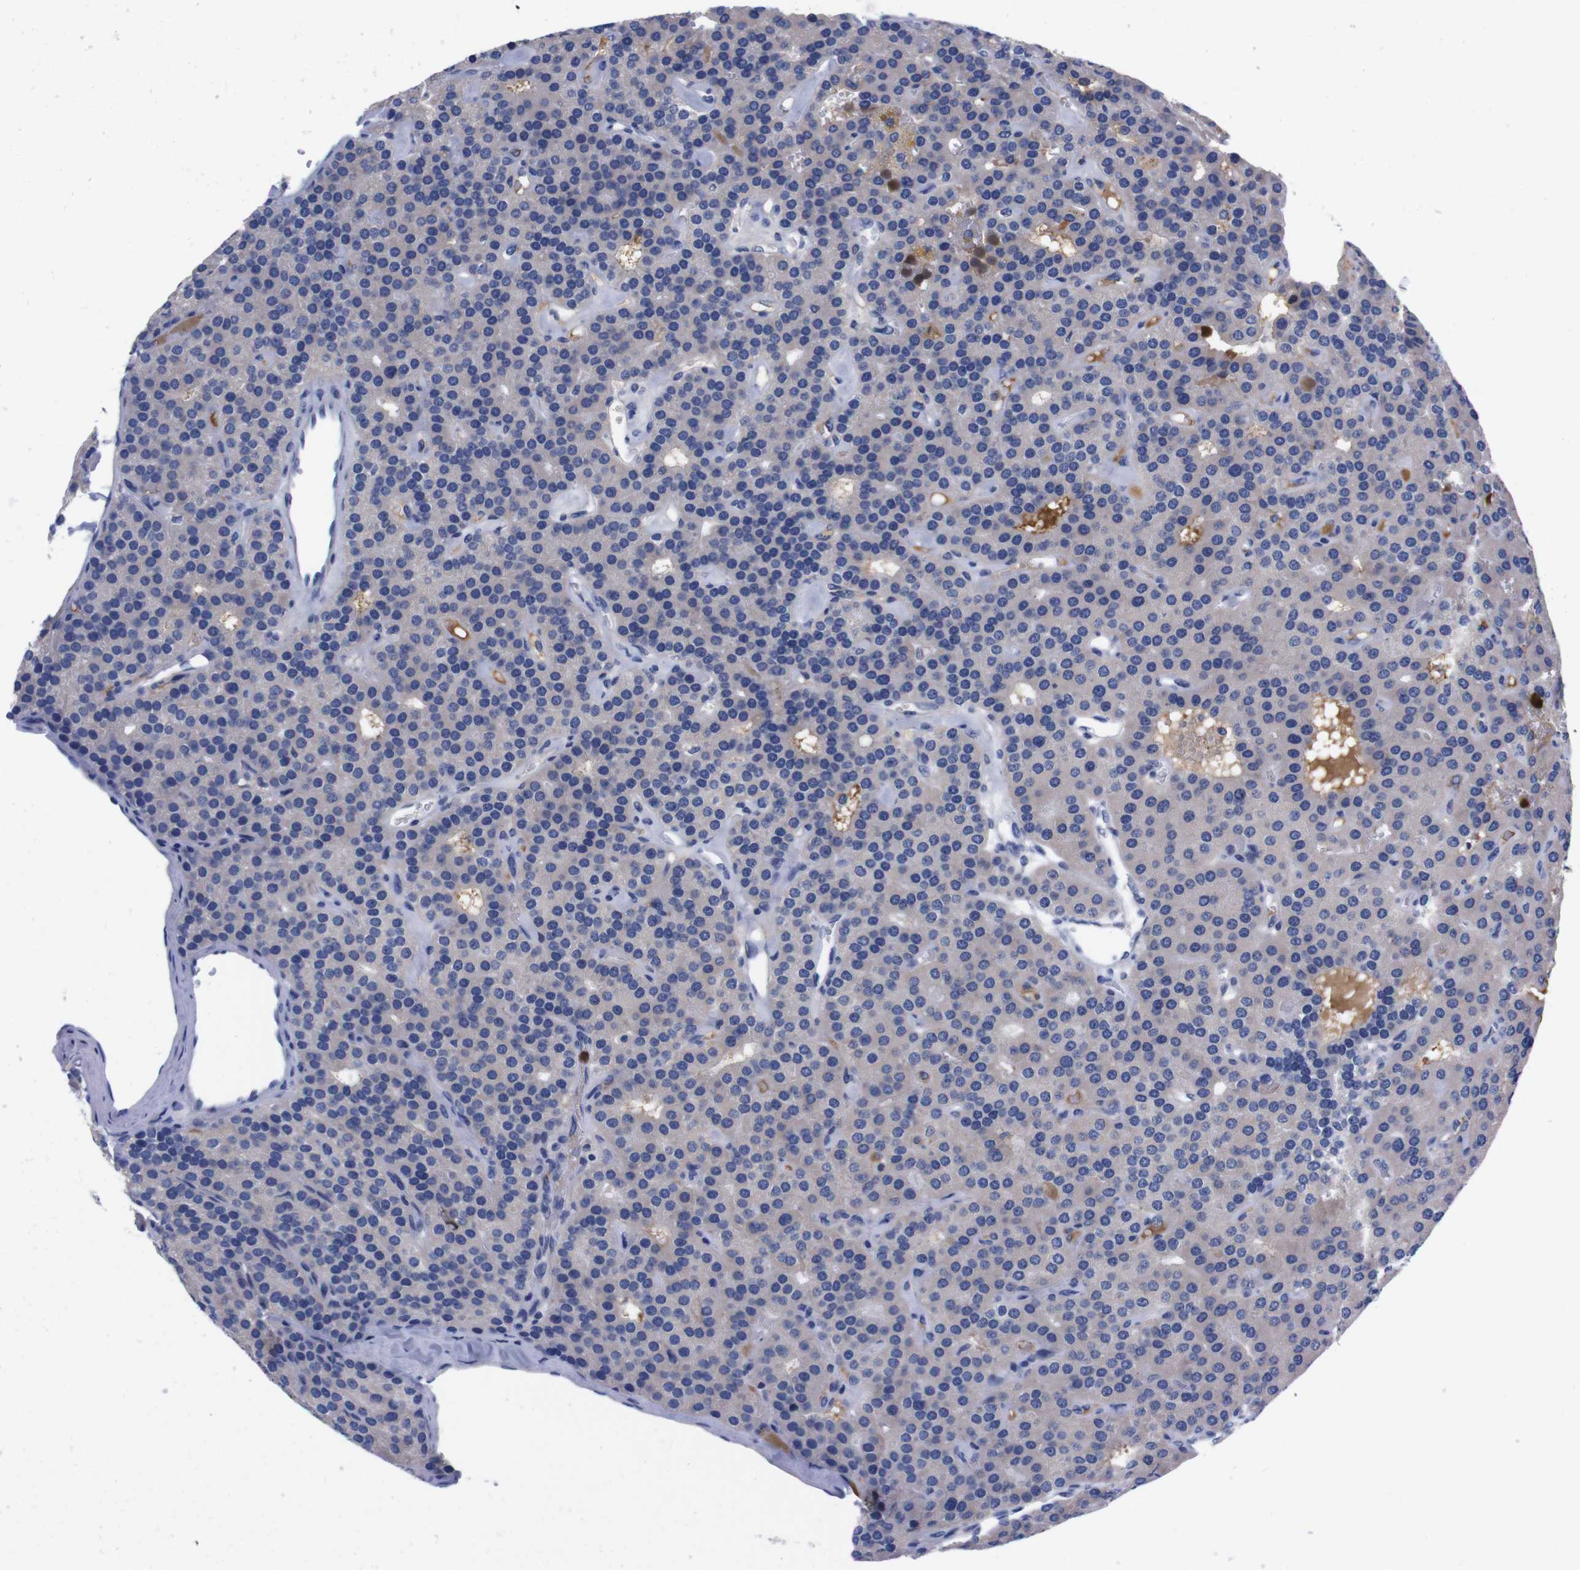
{"staining": {"intensity": "negative", "quantity": "none", "location": "none"}, "tissue": "parathyroid gland", "cell_type": "Glandular cells", "image_type": "normal", "snomed": [{"axis": "morphology", "description": "Normal tissue, NOS"}, {"axis": "morphology", "description": "Adenoma, NOS"}, {"axis": "topography", "description": "Parathyroid gland"}], "caption": "A micrograph of parathyroid gland stained for a protein displays no brown staining in glandular cells. (DAB (3,3'-diaminobenzidine) immunohistochemistry with hematoxylin counter stain).", "gene": "FAM210A", "patient": {"sex": "female", "age": 86}}